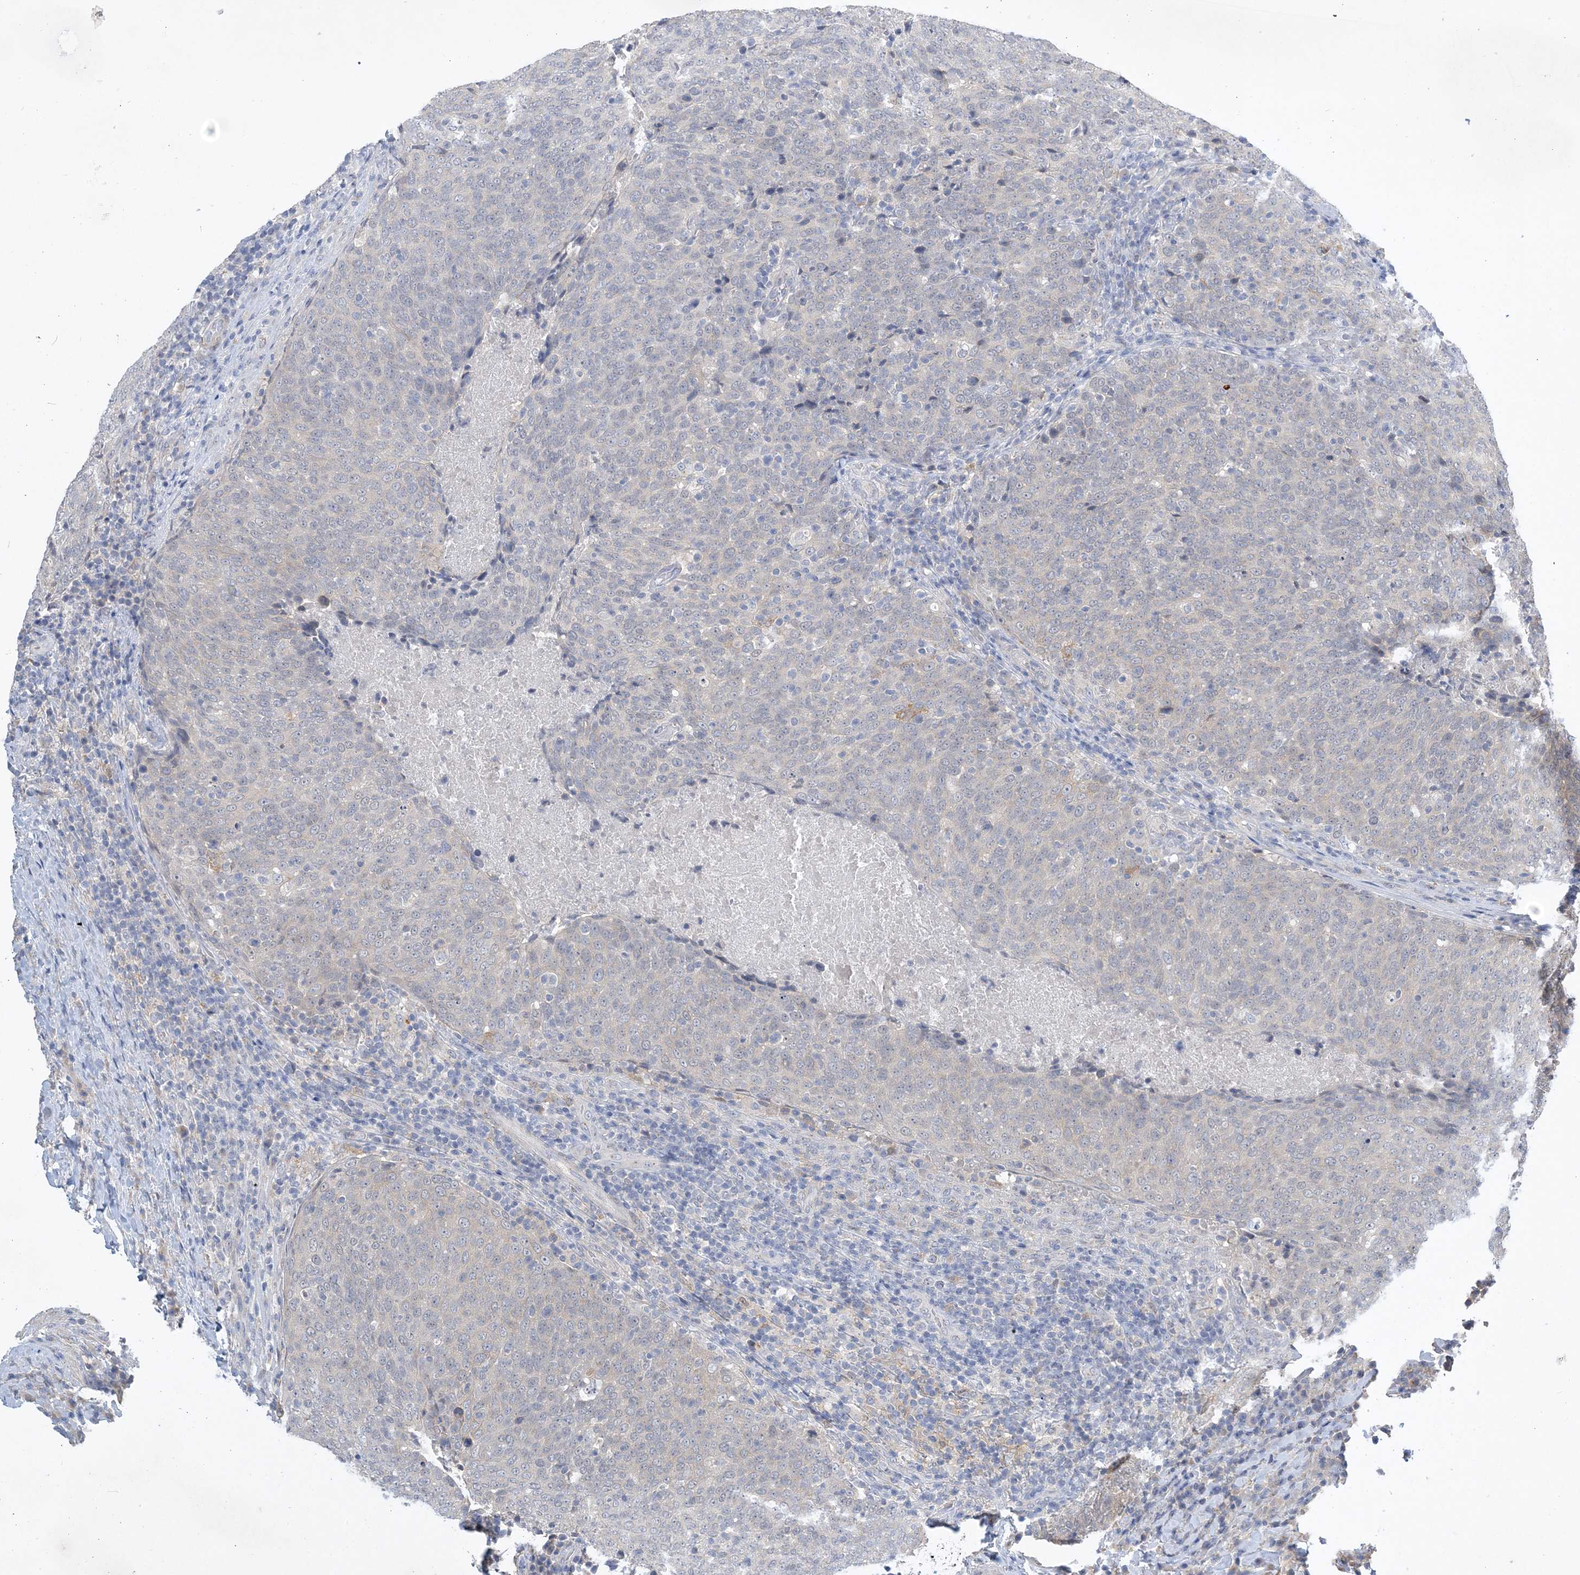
{"staining": {"intensity": "negative", "quantity": "none", "location": "none"}, "tissue": "head and neck cancer", "cell_type": "Tumor cells", "image_type": "cancer", "snomed": [{"axis": "morphology", "description": "Squamous cell carcinoma, NOS"}, {"axis": "morphology", "description": "Squamous cell carcinoma, metastatic, NOS"}, {"axis": "topography", "description": "Lymph node"}, {"axis": "topography", "description": "Head-Neck"}], "caption": "Tumor cells are negative for brown protein staining in squamous cell carcinoma (head and neck).", "gene": "ANKRD35", "patient": {"sex": "male", "age": 62}}